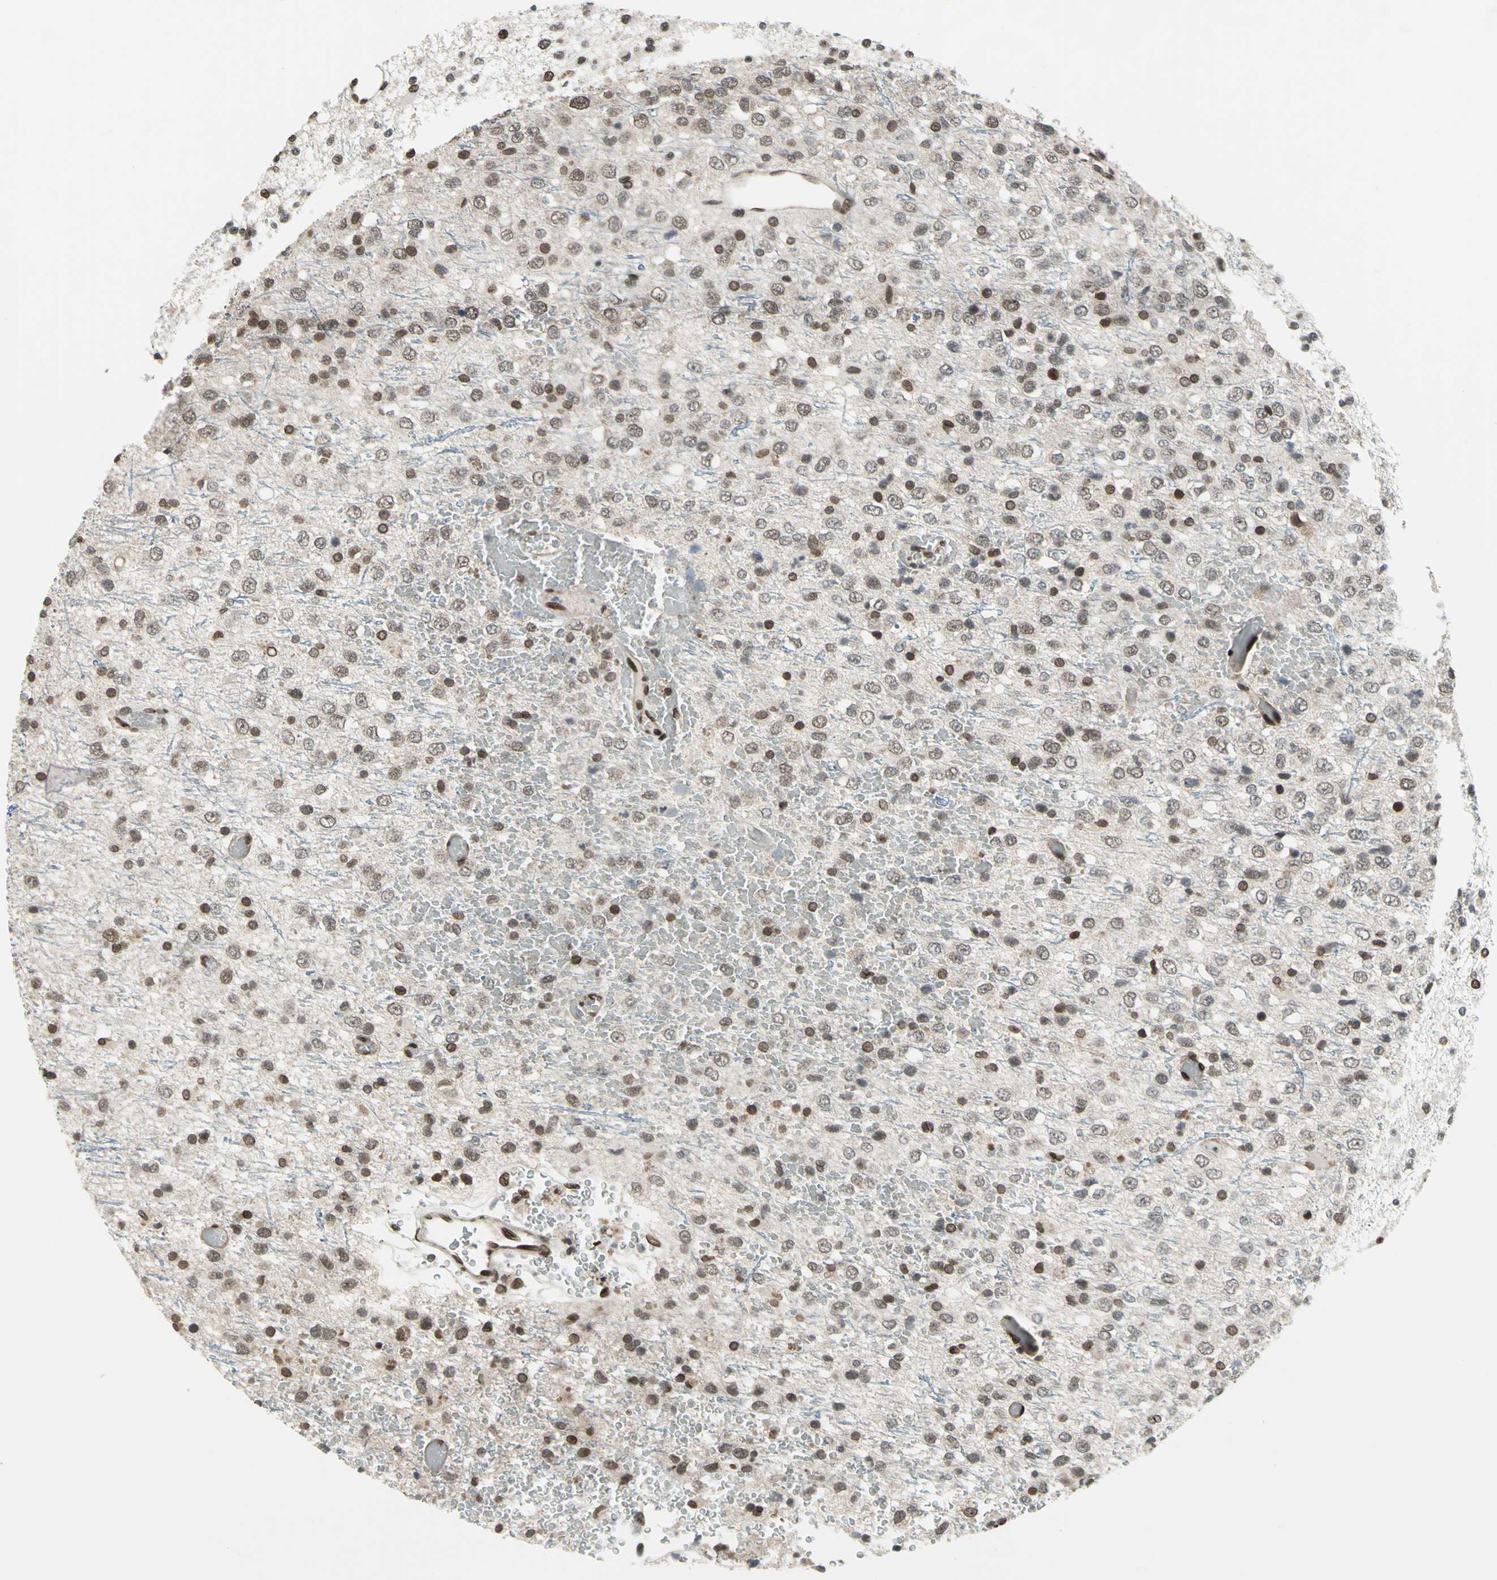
{"staining": {"intensity": "moderate", "quantity": ">75%", "location": "cytoplasmic/membranous,nuclear"}, "tissue": "glioma", "cell_type": "Tumor cells", "image_type": "cancer", "snomed": [{"axis": "morphology", "description": "Glioma, malignant, High grade"}, {"axis": "topography", "description": "pancreas cauda"}], "caption": "Immunohistochemical staining of glioma demonstrates moderate cytoplasmic/membranous and nuclear protein positivity in approximately >75% of tumor cells.", "gene": "ISY1", "patient": {"sex": "male", "age": 60}}